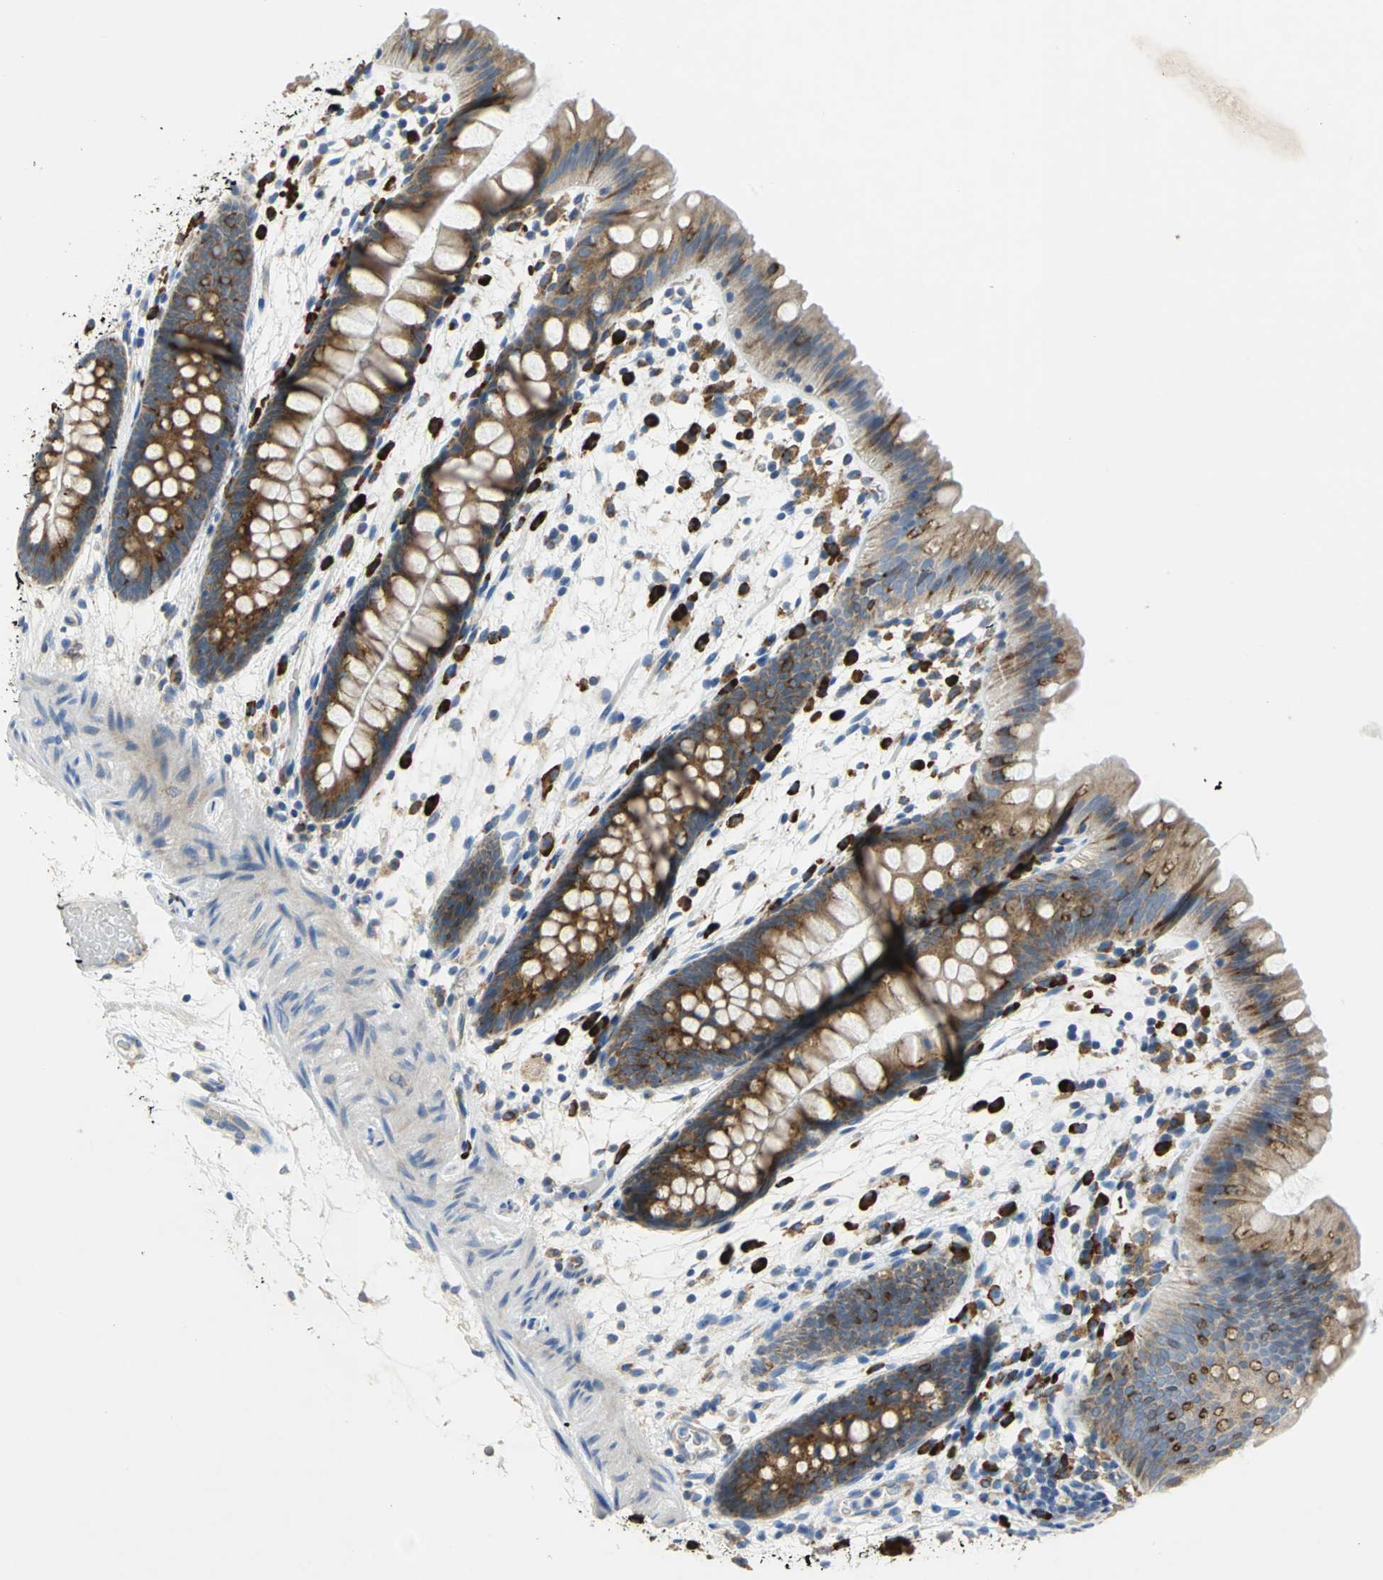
{"staining": {"intensity": "strong", "quantity": ">75%", "location": "cytoplasmic/membranous"}, "tissue": "colon", "cell_type": "Glandular cells", "image_type": "normal", "snomed": [{"axis": "morphology", "description": "Normal tissue, NOS"}, {"axis": "topography", "description": "Smooth muscle"}, {"axis": "topography", "description": "Colon"}], "caption": "An image showing strong cytoplasmic/membranous expression in approximately >75% of glandular cells in unremarkable colon, as visualized by brown immunohistochemical staining.", "gene": "TULP4", "patient": {"sex": "male", "age": 67}}